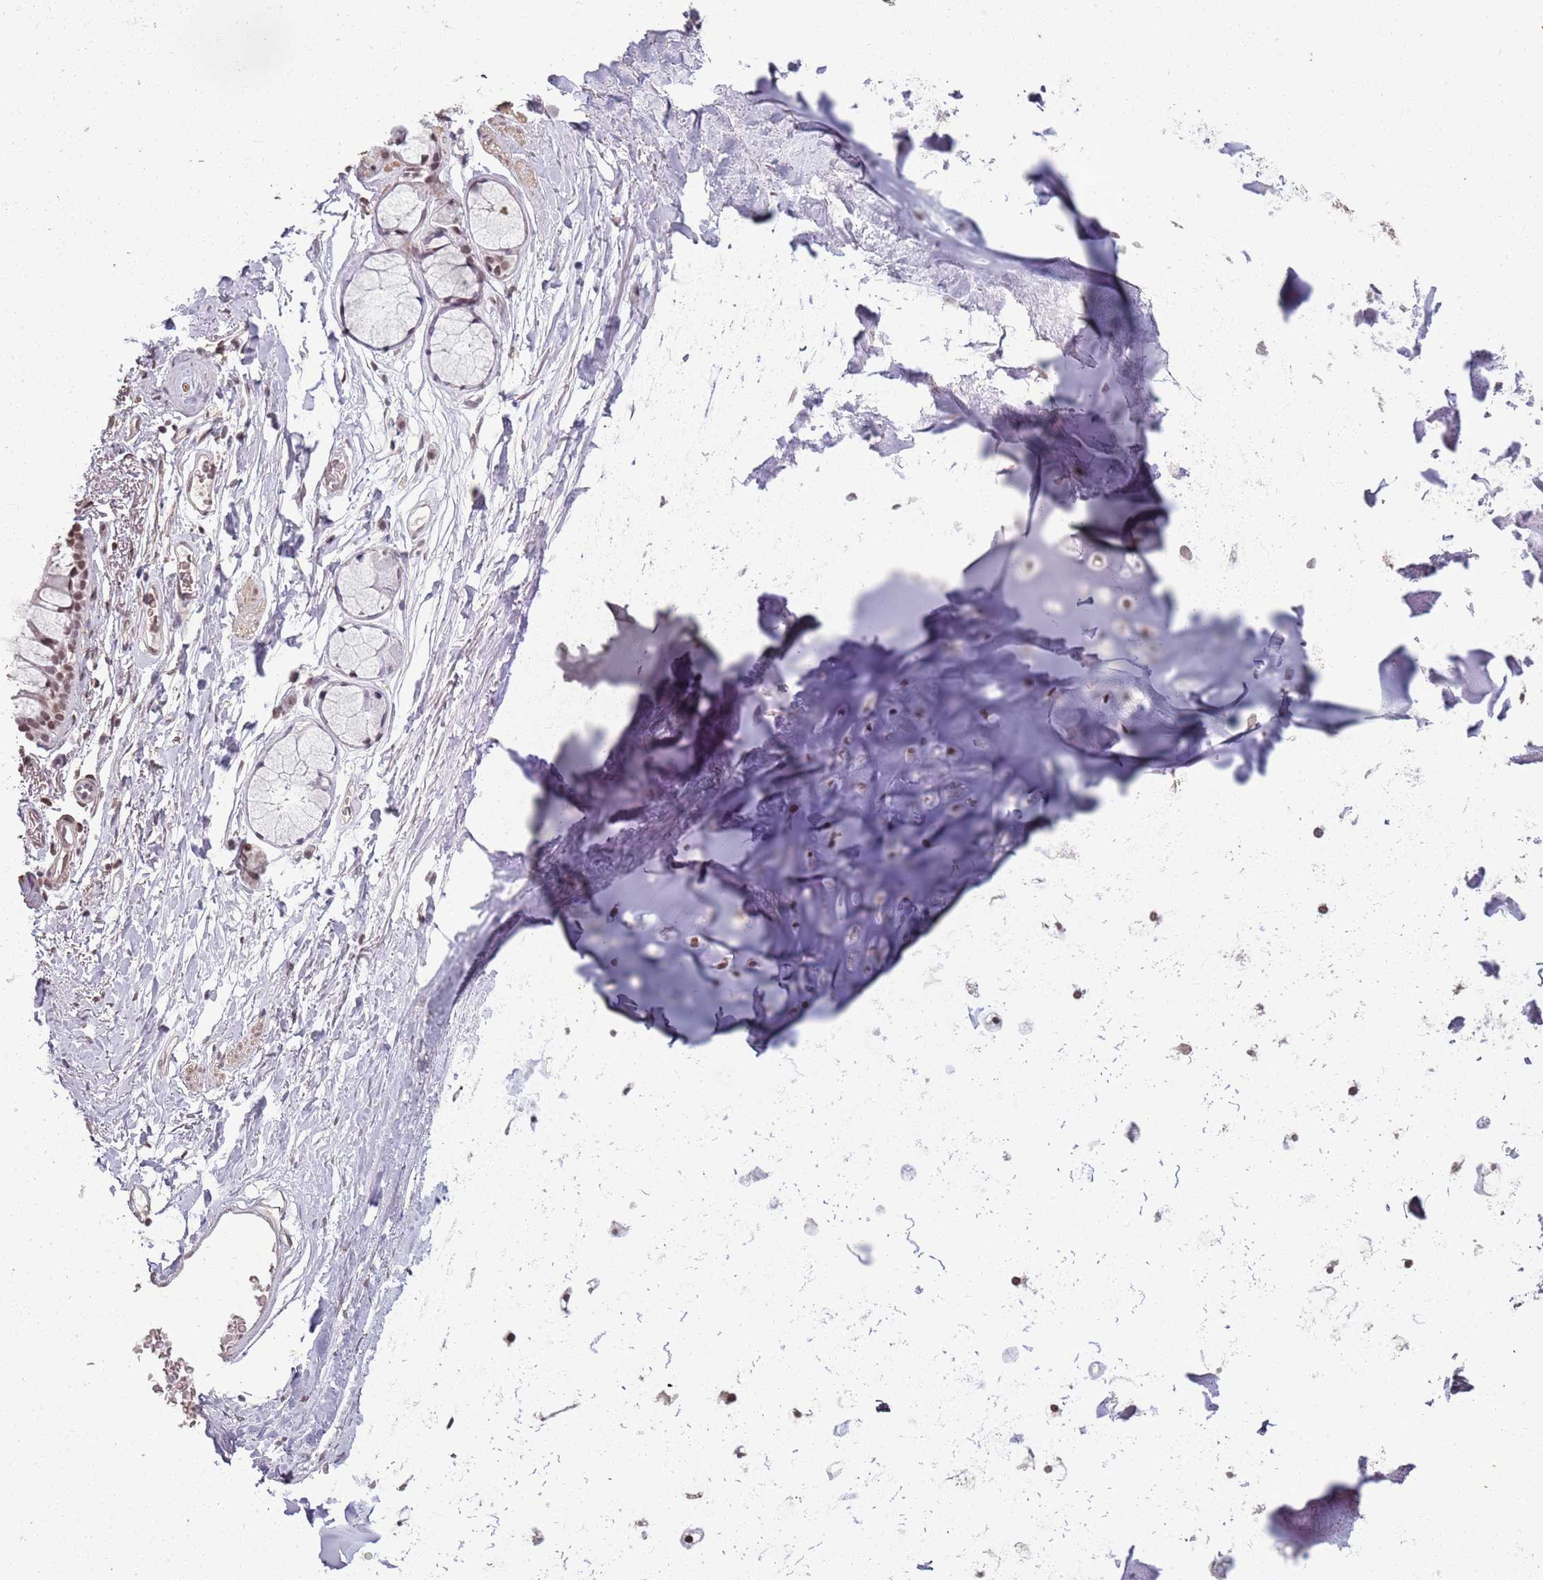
{"staining": {"intensity": "weak", "quantity": ">75%", "location": "nuclear"}, "tissue": "adipose tissue", "cell_type": "Adipocytes", "image_type": "normal", "snomed": [{"axis": "morphology", "description": "Normal tissue, NOS"}, {"axis": "topography", "description": "Lymph node"}, {"axis": "topography", "description": "Bronchus"}], "caption": "Adipocytes demonstrate low levels of weak nuclear staining in about >75% of cells in normal human adipose tissue. (DAB (3,3'-diaminobenzidine) IHC, brown staining for protein, blue staining for nuclei).", "gene": "ARL14EP", "patient": {"sex": "male", "age": 63}}